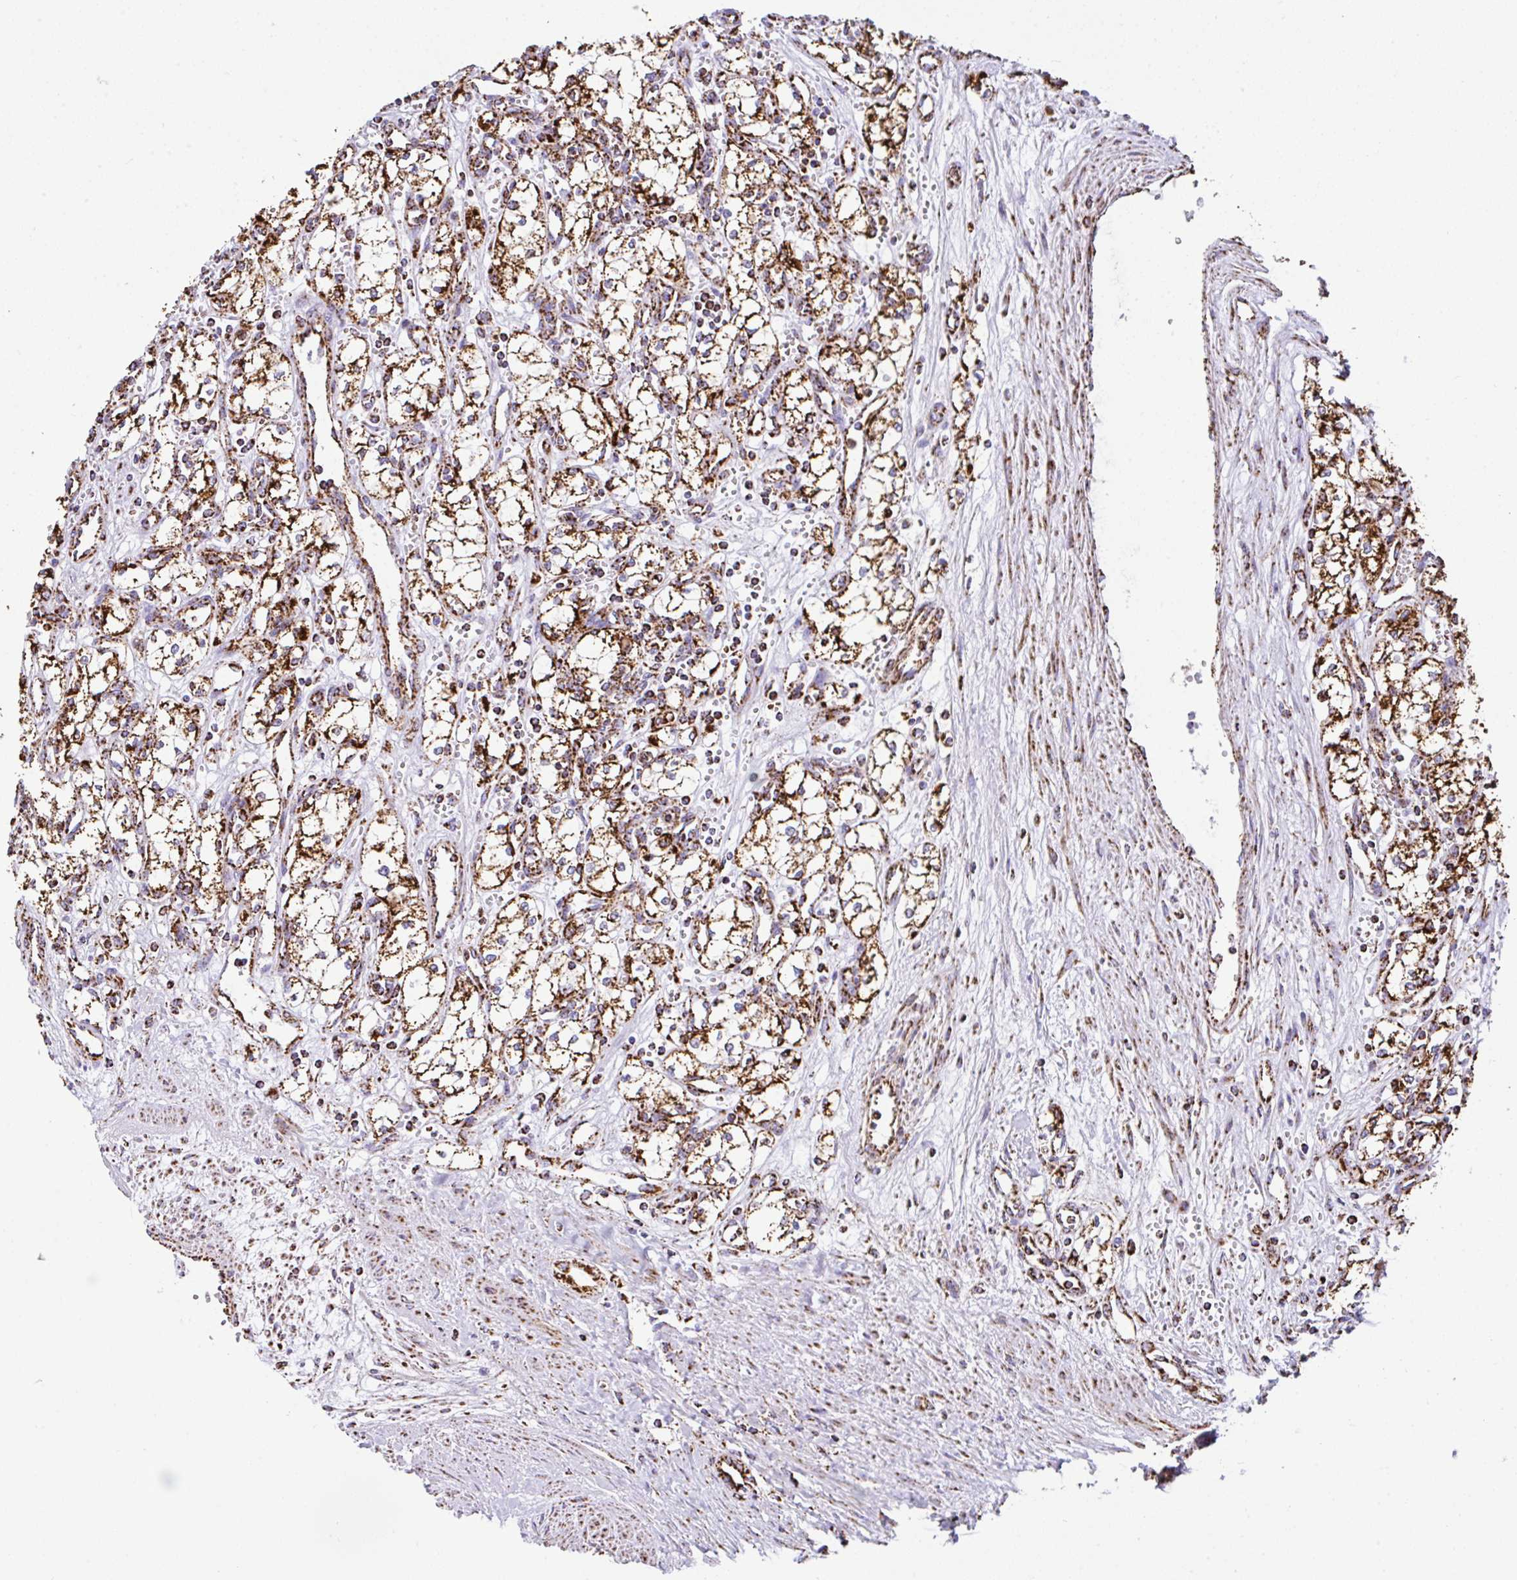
{"staining": {"intensity": "strong", "quantity": ">75%", "location": "cytoplasmic/membranous"}, "tissue": "renal cancer", "cell_type": "Tumor cells", "image_type": "cancer", "snomed": [{"axis": "morphology", "description": "Adenocarcinoma, NOS"}, {"axis": "topography", "description": "Kidney"}], "caption": "Immunohistochemistry (DAB (3,3'-diaminobenzidine)) staining of human renal adenocarcinoma displays strong cytoplasmic/membranous protein positivity in about >75% of tumor cells. (brown staining indicates protein expression, while blue staining denotes nuclei).", "gene": "ANKRD33B", "patient": {"sex": "male", "age": 59}}